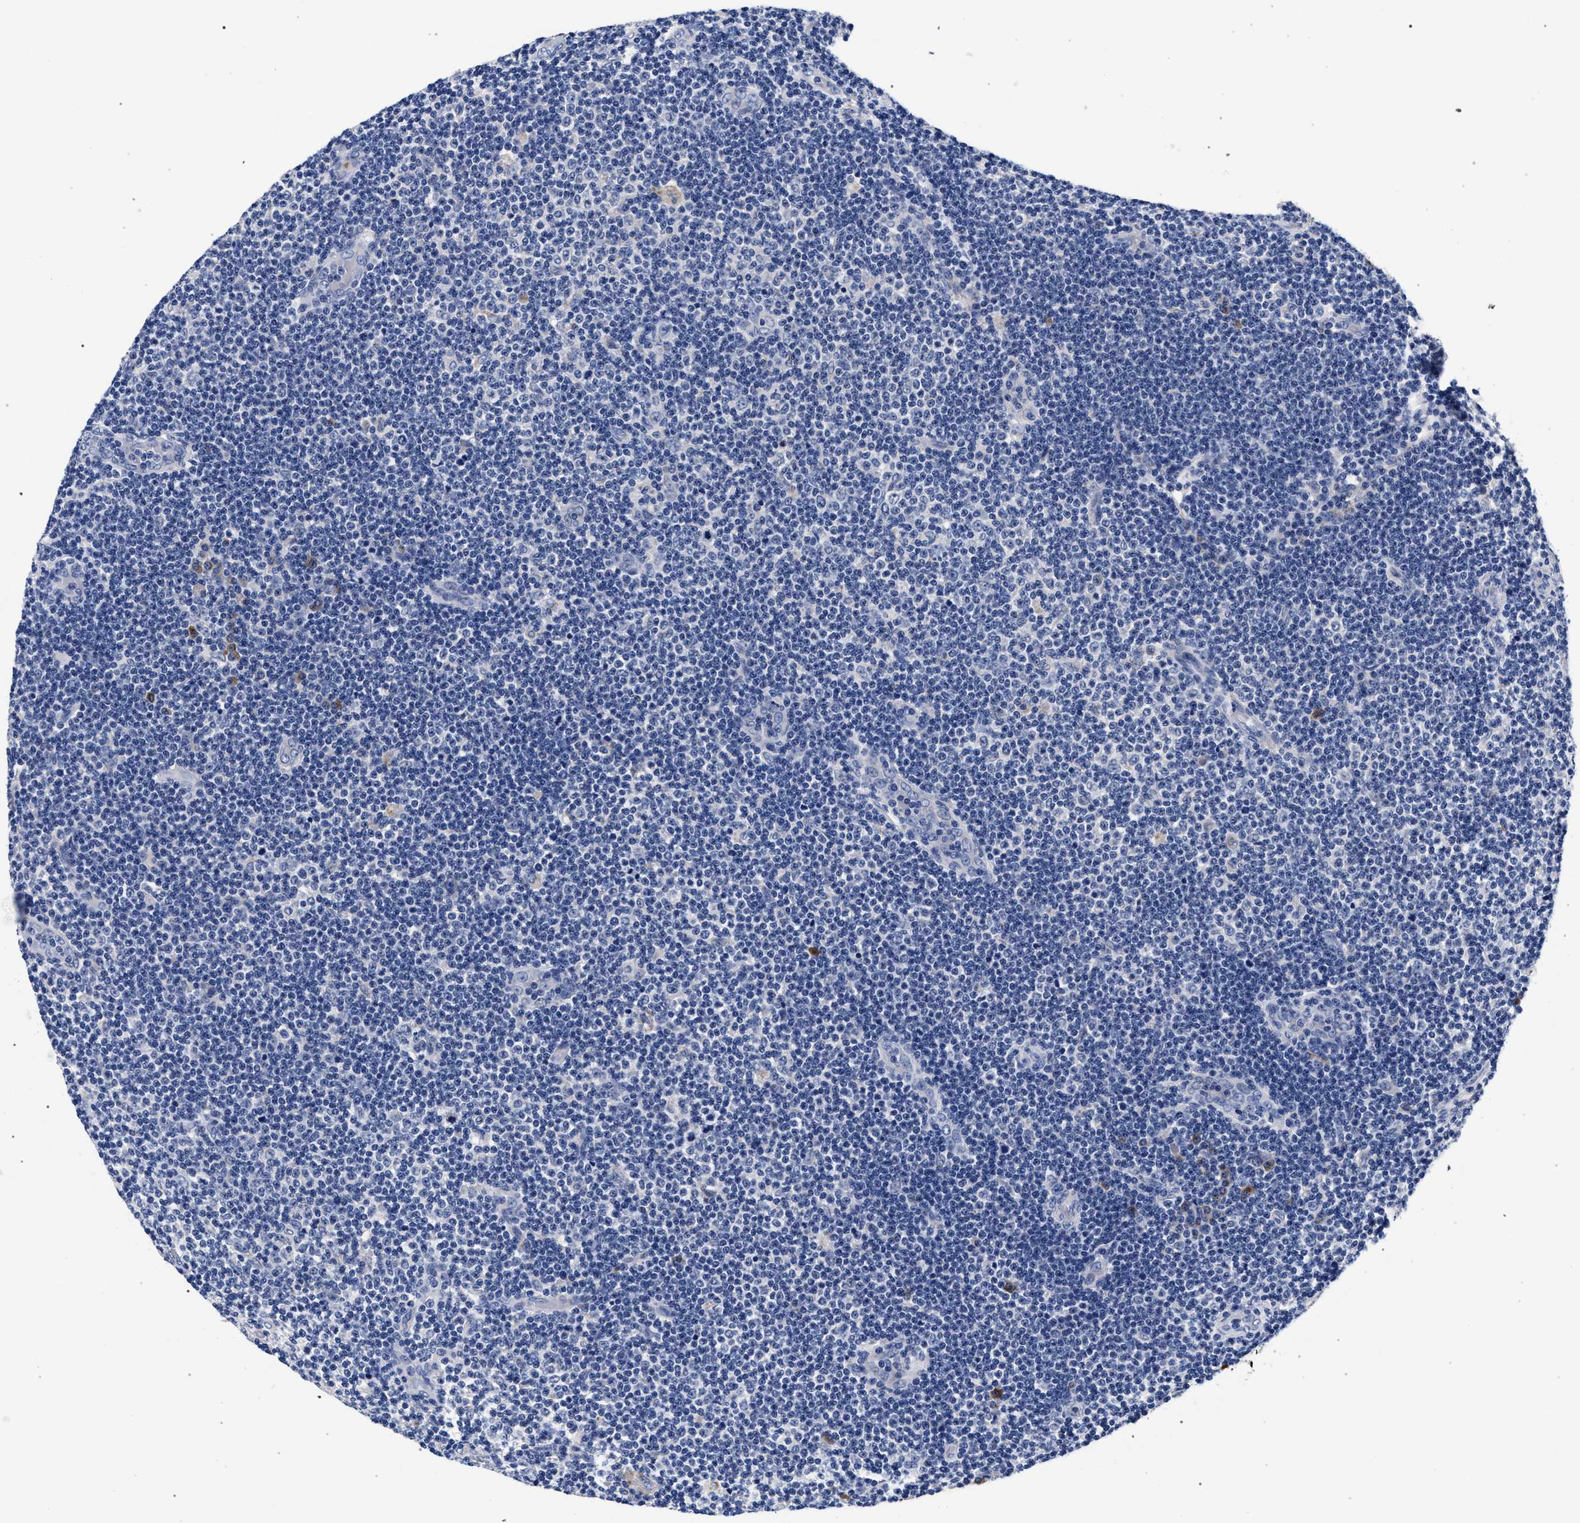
{"staining": {"intensity": "negative", "quantity": "none", "location": "none"}, "tissue": "lymphoma", "cell_type": "Tumor cells", "image_type": "cancer", "snomed": [{"axis": "morphology", "description": "Malignant lymphoma, non-Hodgkin's type, Low grade"}, {"axis": "topography", "description": "Lymph node"}], "caption": "Immunohistochemistry (IHC) micrograph of lymphoma stained for a protein (brown), which shows no positivity in tumor cells. The staining is performed using DAB (3,3'-diaminobenzidine) brown chromogen with nuclei counter-stained in using hematoxylin.", "gene": "ACOX1", "patient": {"sex": "male", "age": 83}}